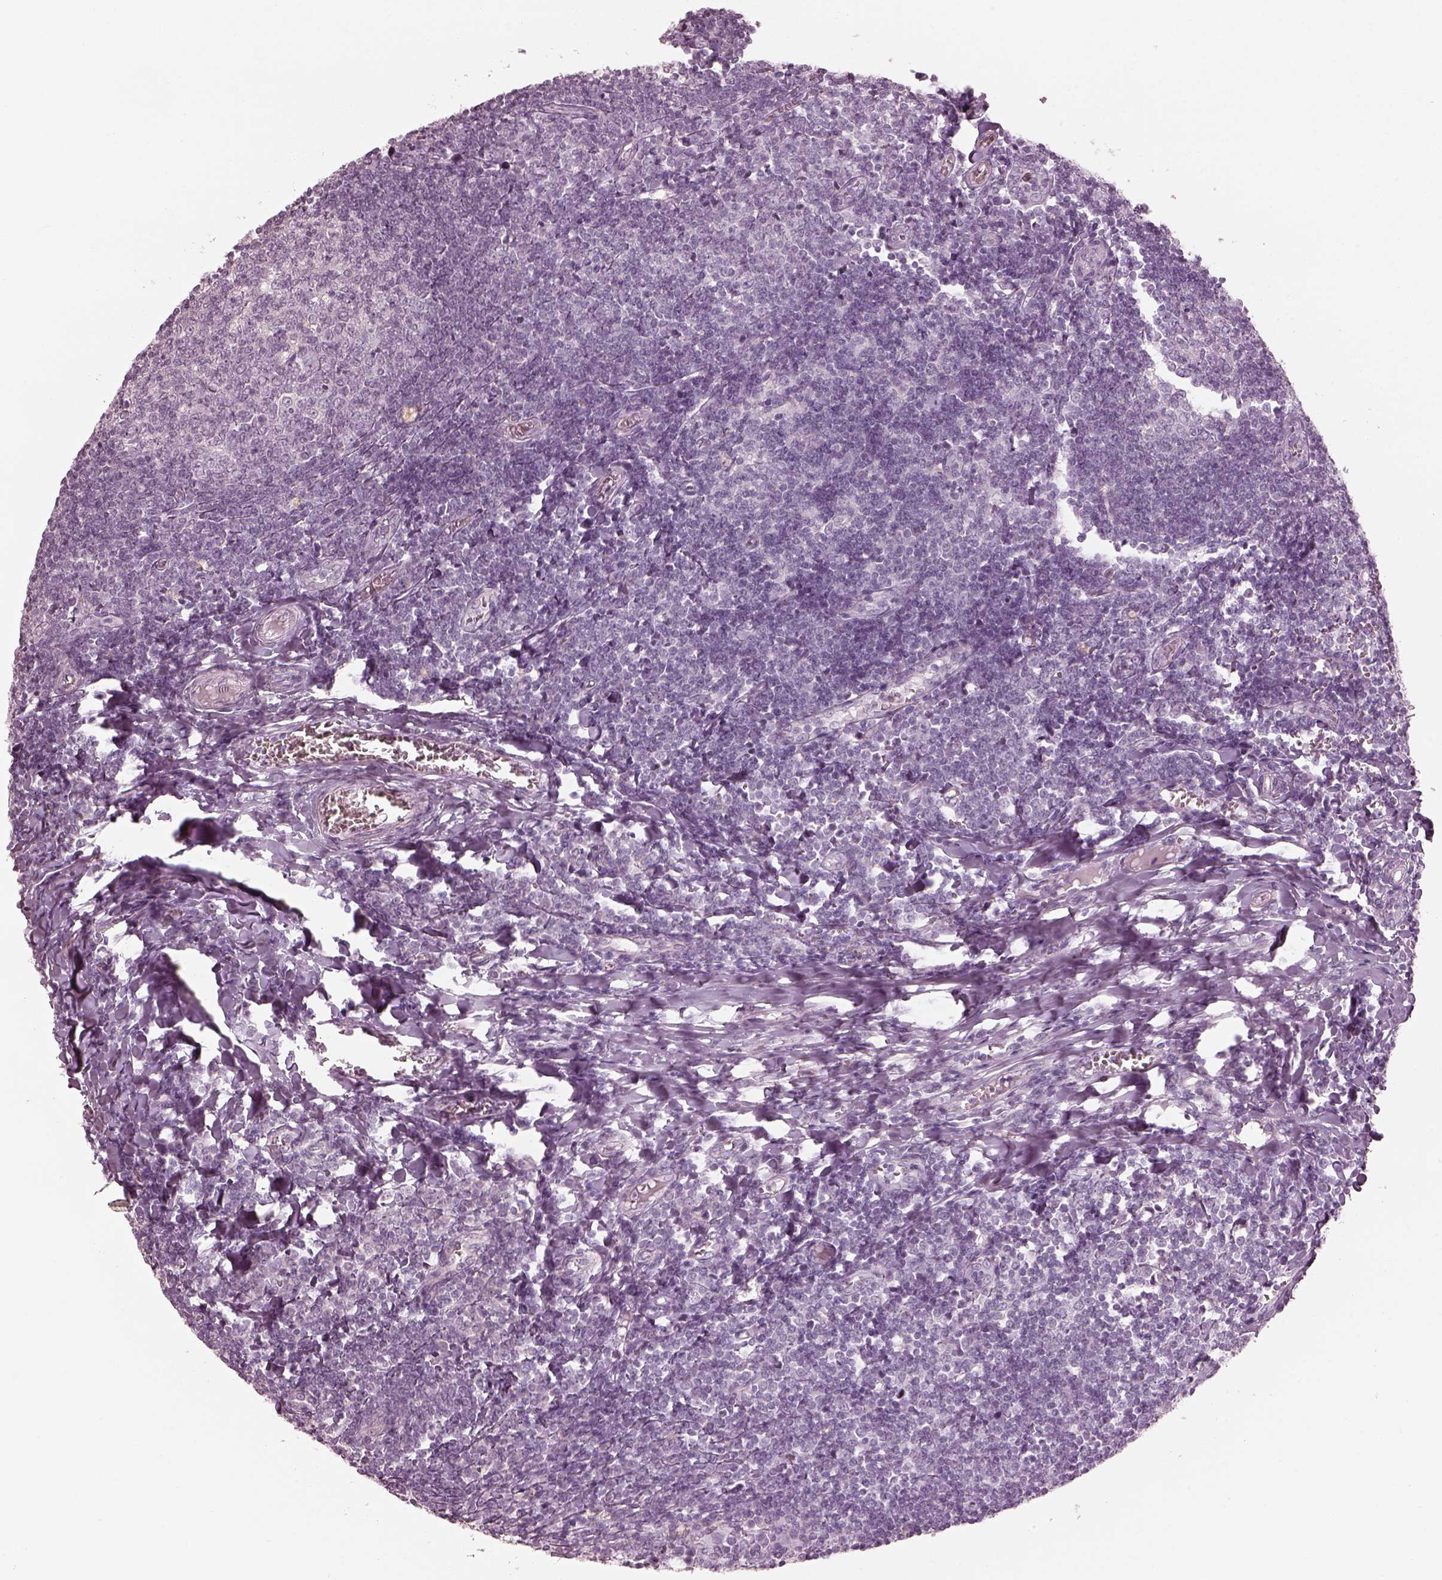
{"staining": {"intensity": "negative", "quantity": "none", "location": "none"}, "tissue": "tonsil", "cell_type": "Germinal center cells", "image_type": "normal", "snomed": [{"axis": "morphology", "description": "Normal tissue, NOS"}, {"axis": "topography", "description": "Tonsil"}], "caption": "An IHC histopathology image of benign tonsil is shown. There is no staining in germinal center cells of tonsil. Brightfield microscopy of IHC stained with DAB (brown) and hematoxylin (blue), captured at high magnification.", "gene": "RSPH9", "patient": {"sex": "female", "age": 12}}